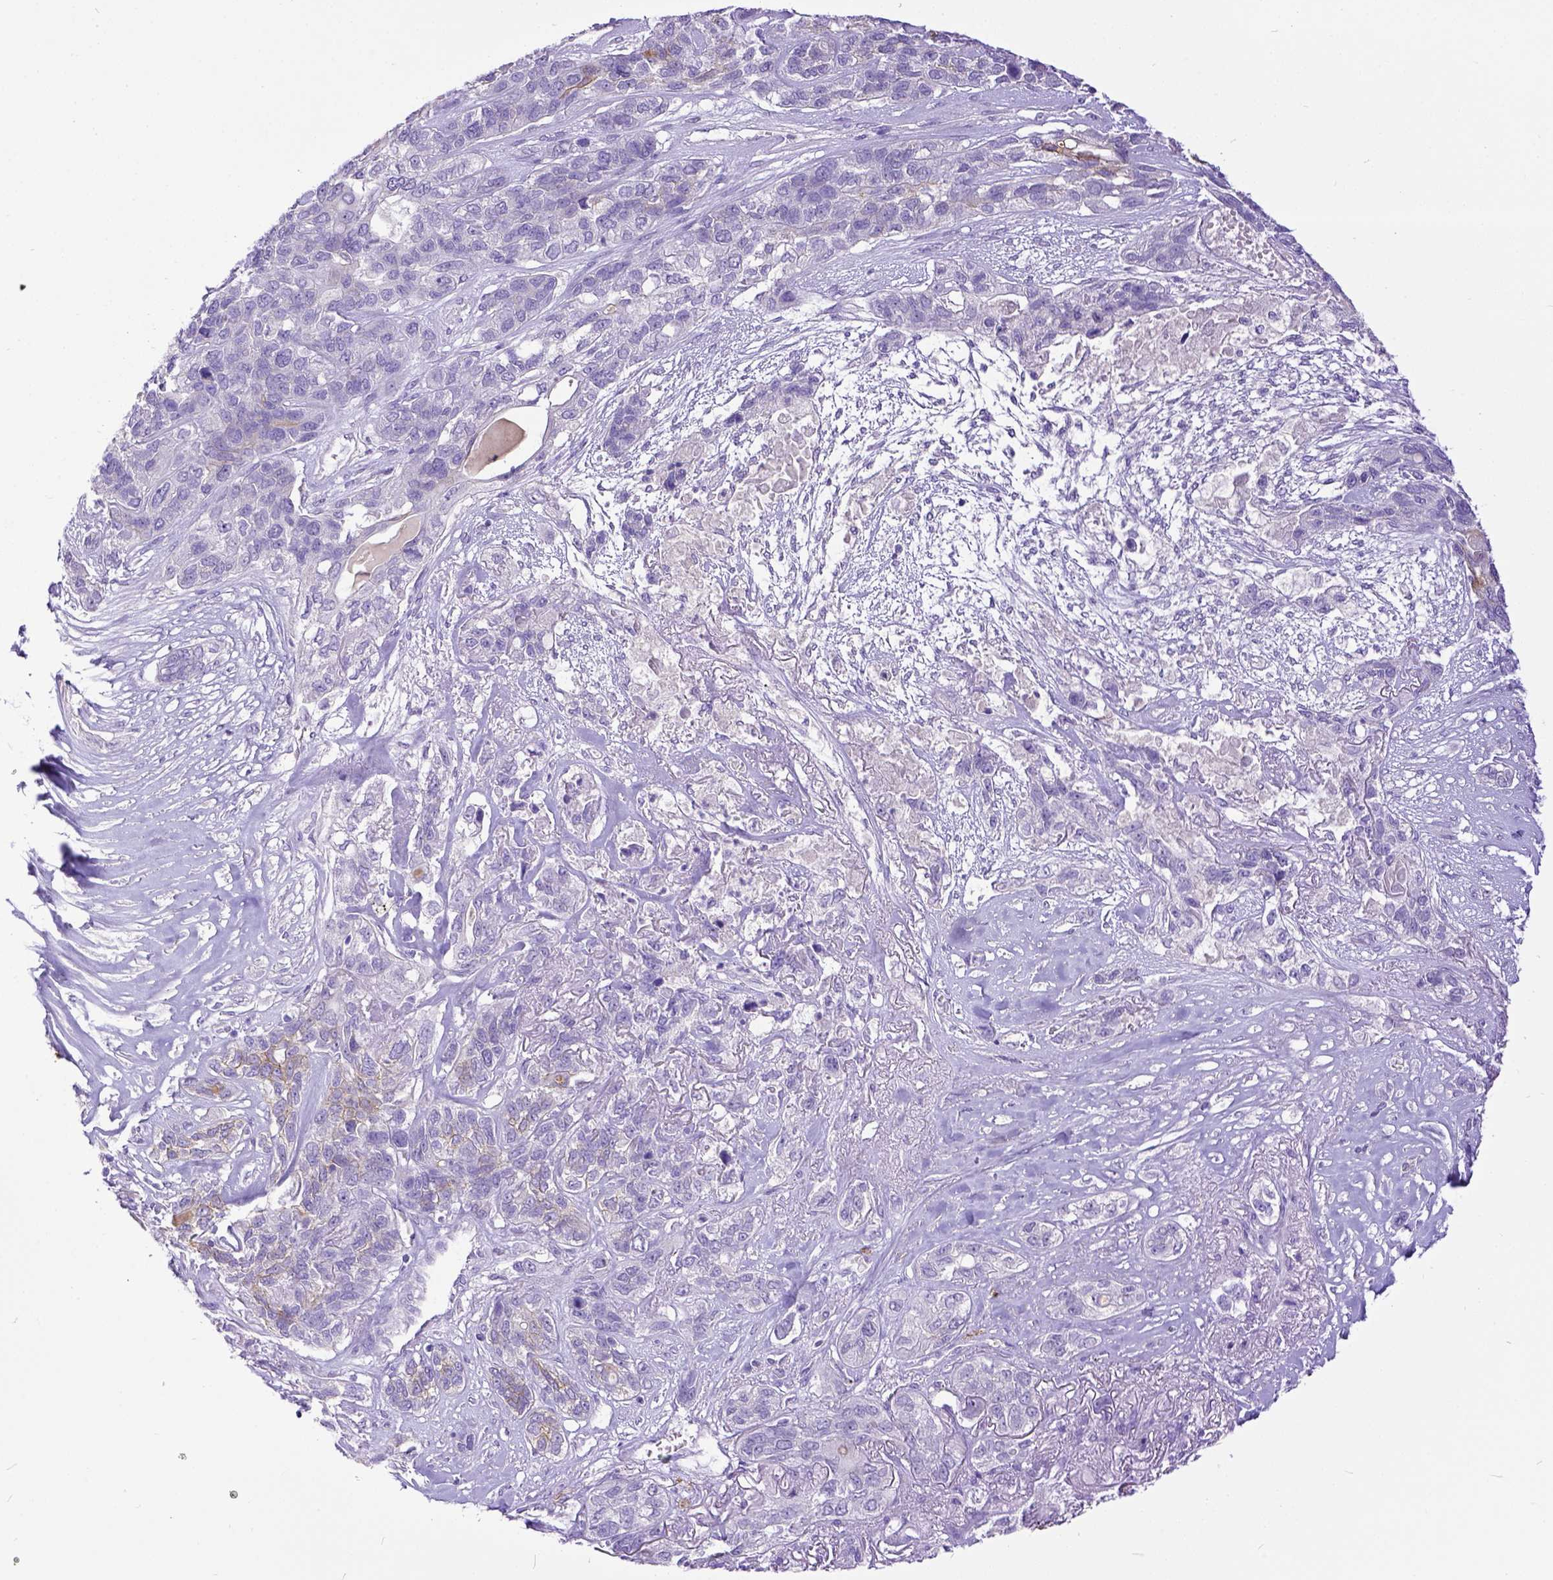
{"staining": {"intensity": "negative", "quantity": "none", "location": "none"}, "tissue": "lung cancer", "cell_type": "Tumor cells", "image_type": "cancer", "snomed": [{"axis": "morphology", "description": "Squamous cell carcinoma, NOS"}, {"axis": "topography", "description": "Lung"}], "caption": "Histopathology image shows no protein staining in tumor cells of lung cancer (squamous cell carcinoma) tissue.", "gene": "KIT", "patient": {"sex": "female", "age": 70}}